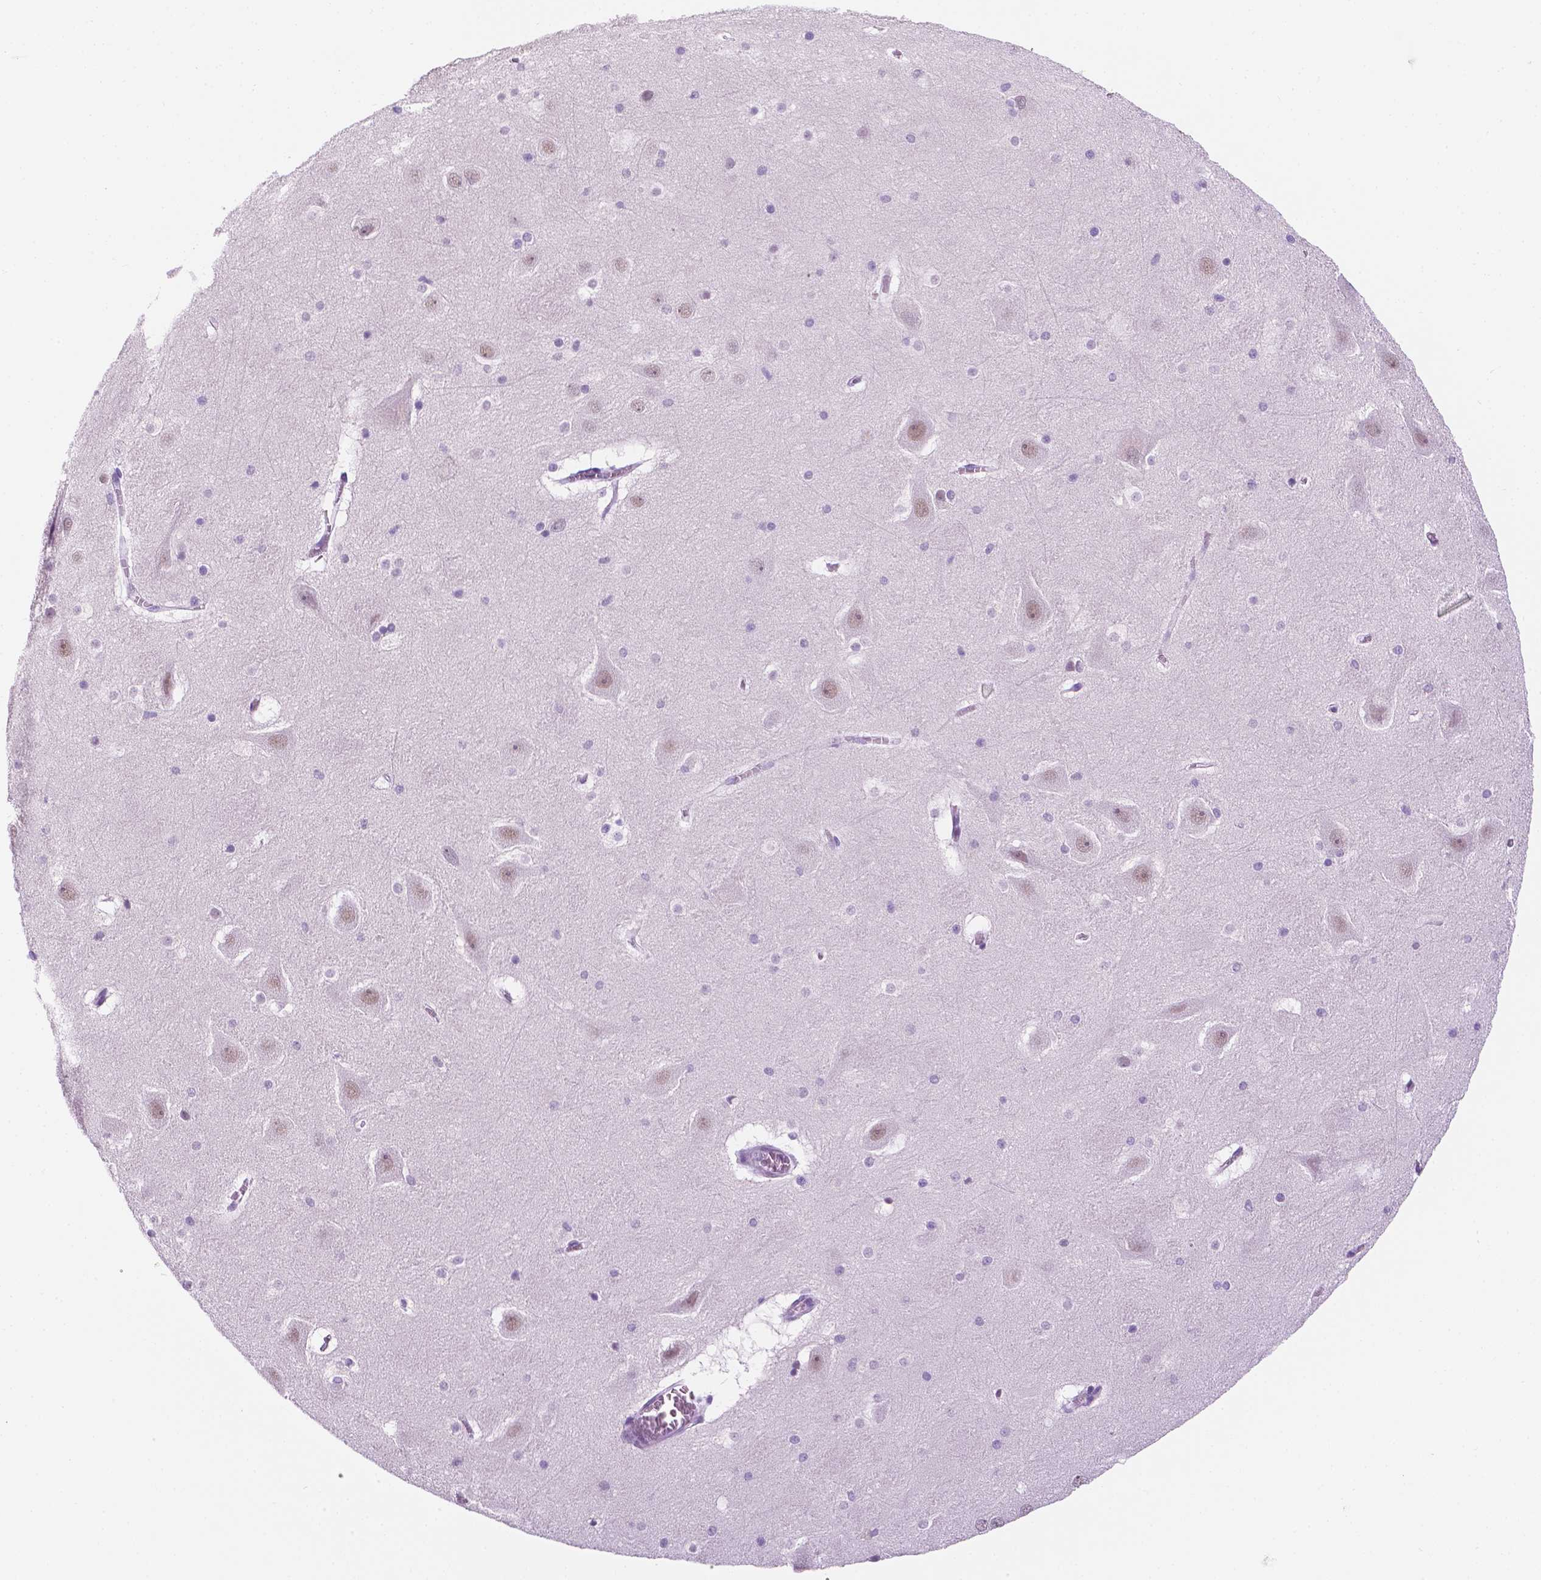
{"staining": {"intensity": "negative", "quantity": "none", "location": "none"}, "tissue": "hippocampus", "cell_type": "Glial cells", "image_type": "normal", "snomed": [{"axis": "morphology", "description": "Normal tissue, NOS"}, {"axis": "topography", "description": "Hippocampus"}], "caption": "This is an immunohistochemistry (IHC) histopathology image of normal human hippocampus. There is no positivity in glial cells.", "gene": "PPL", "patient": {"sex": "male", "age": 45}}